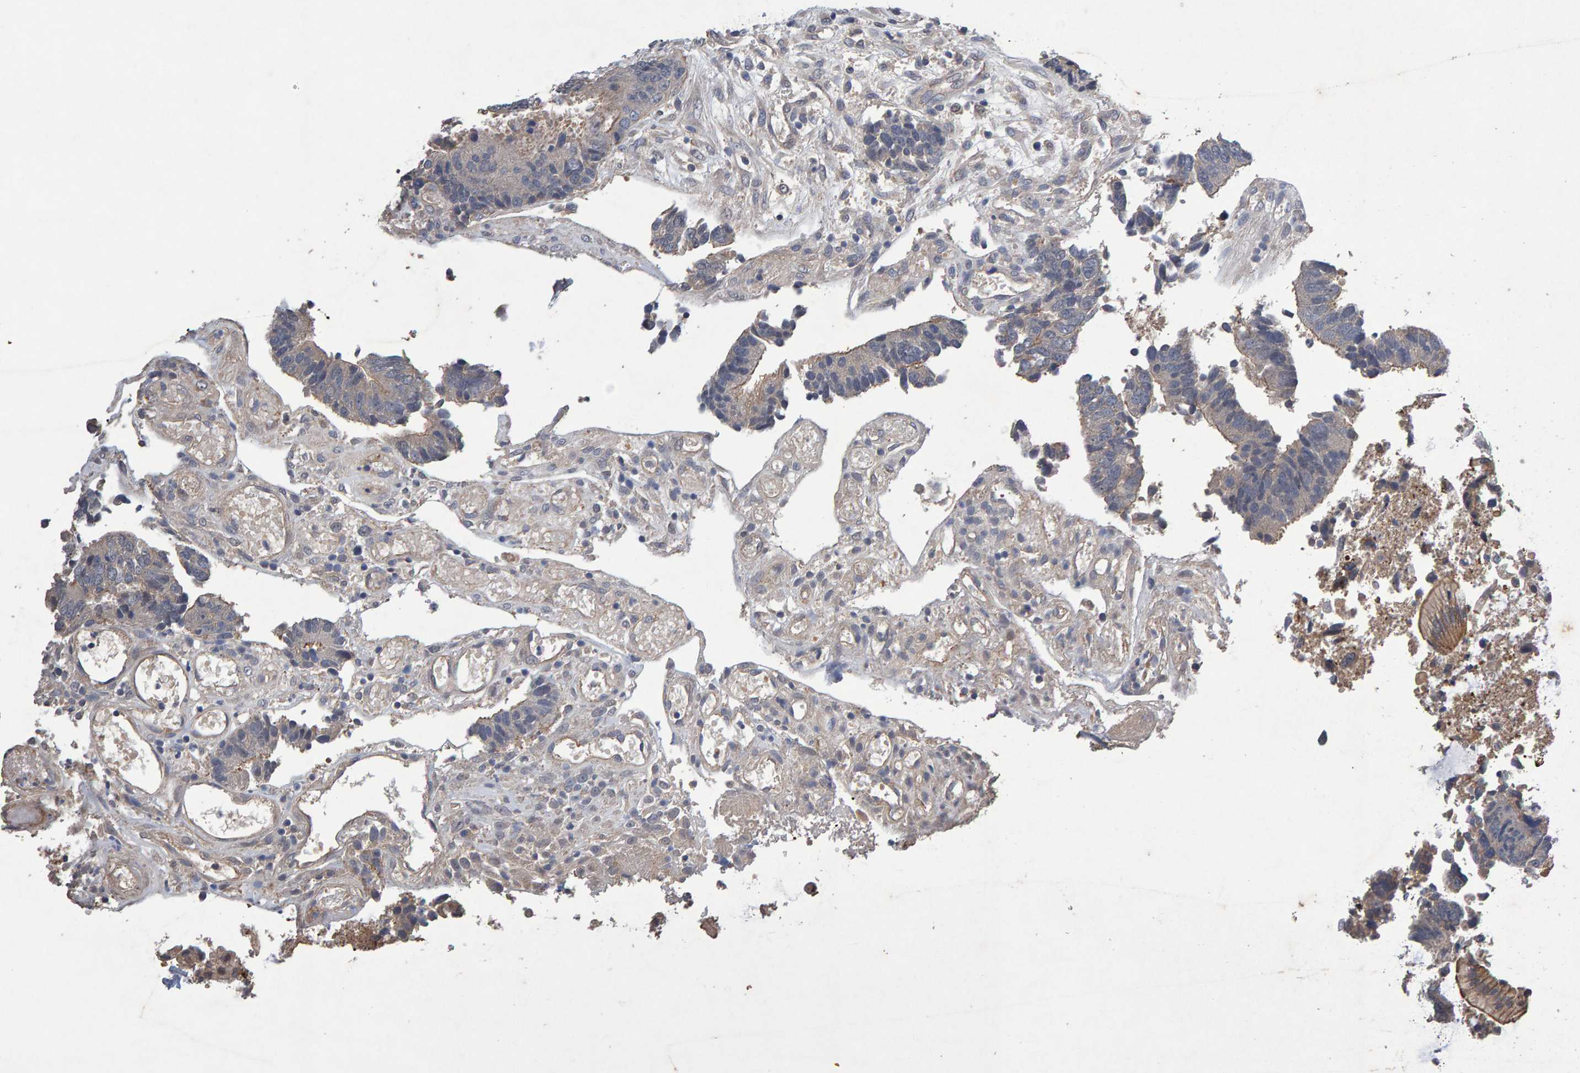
{"staining": {"intensity": "moderate", "quantity": "<25%", "location": "cytoplasmic/membranous"}, "tissue": "colorectal cancer", "cell_type": "Tumor cells", "image_type": "cancer", "snomed": [{"axis": "morphology", "description": "Adenocarcinoma, NOS"}, {"axis": "topography", "description": "Rectum"}], "caption": "Colorectal adenocarcinoma tissue shows moderate cytoplasmic/membranous expression in about <25% of tumor cells, visualized by immunohistochemistry. Ihc stains the protein in brown and the nuclei are stained blue.", "gene": "EFR3A", "patient": {"sex": "male", "age": 84}}